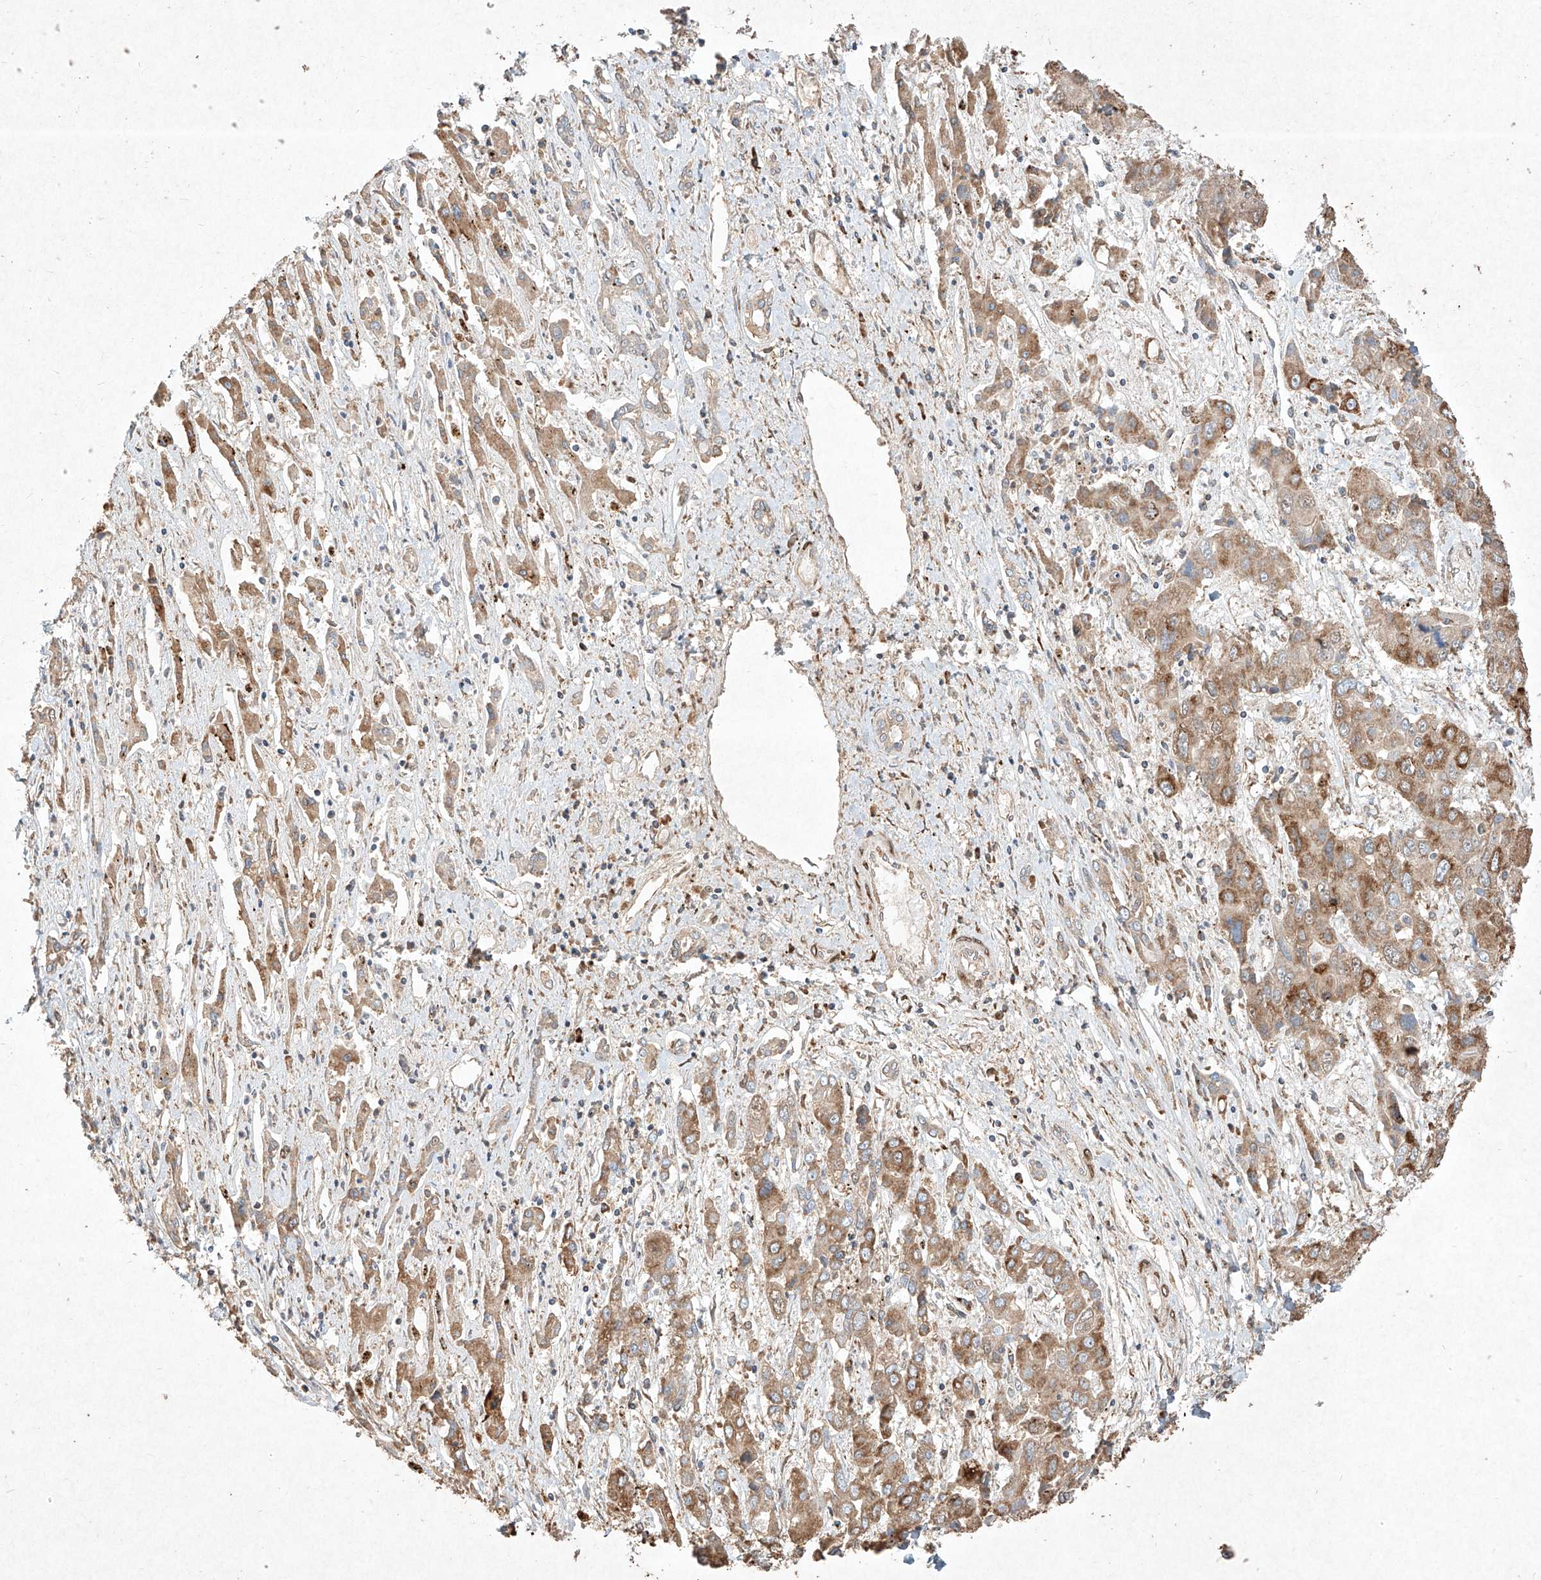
{"staining": {"intensity": "moderate", "quantity": ">75%", "location": "cytoplasmic/membranous"}, "tissue": "liver cancer", "cell_type": "Tumor cells", "image_type": "cancer", "snomed": [{"axis": "morphology", "description": "Cholangiocarcinoma"}, {"axis": "topography", "description": "Liver"}], "caption": "The photomicrograph exhibits immunohistochemical staining of cholangiocarcinoma (liver). There is moderate cytoplasmic/membranous positivity is present in approximately >75% of tumor cells. The staining was performed using DAB (3,3'-diaminobenzidine) to visualize the protein expression in brown, while the nuclei were stained in blue with hematoxylin (Magnification: 20x).", "gene": "SEMA3B", "patient": {"sex": "male", "age": 67}}